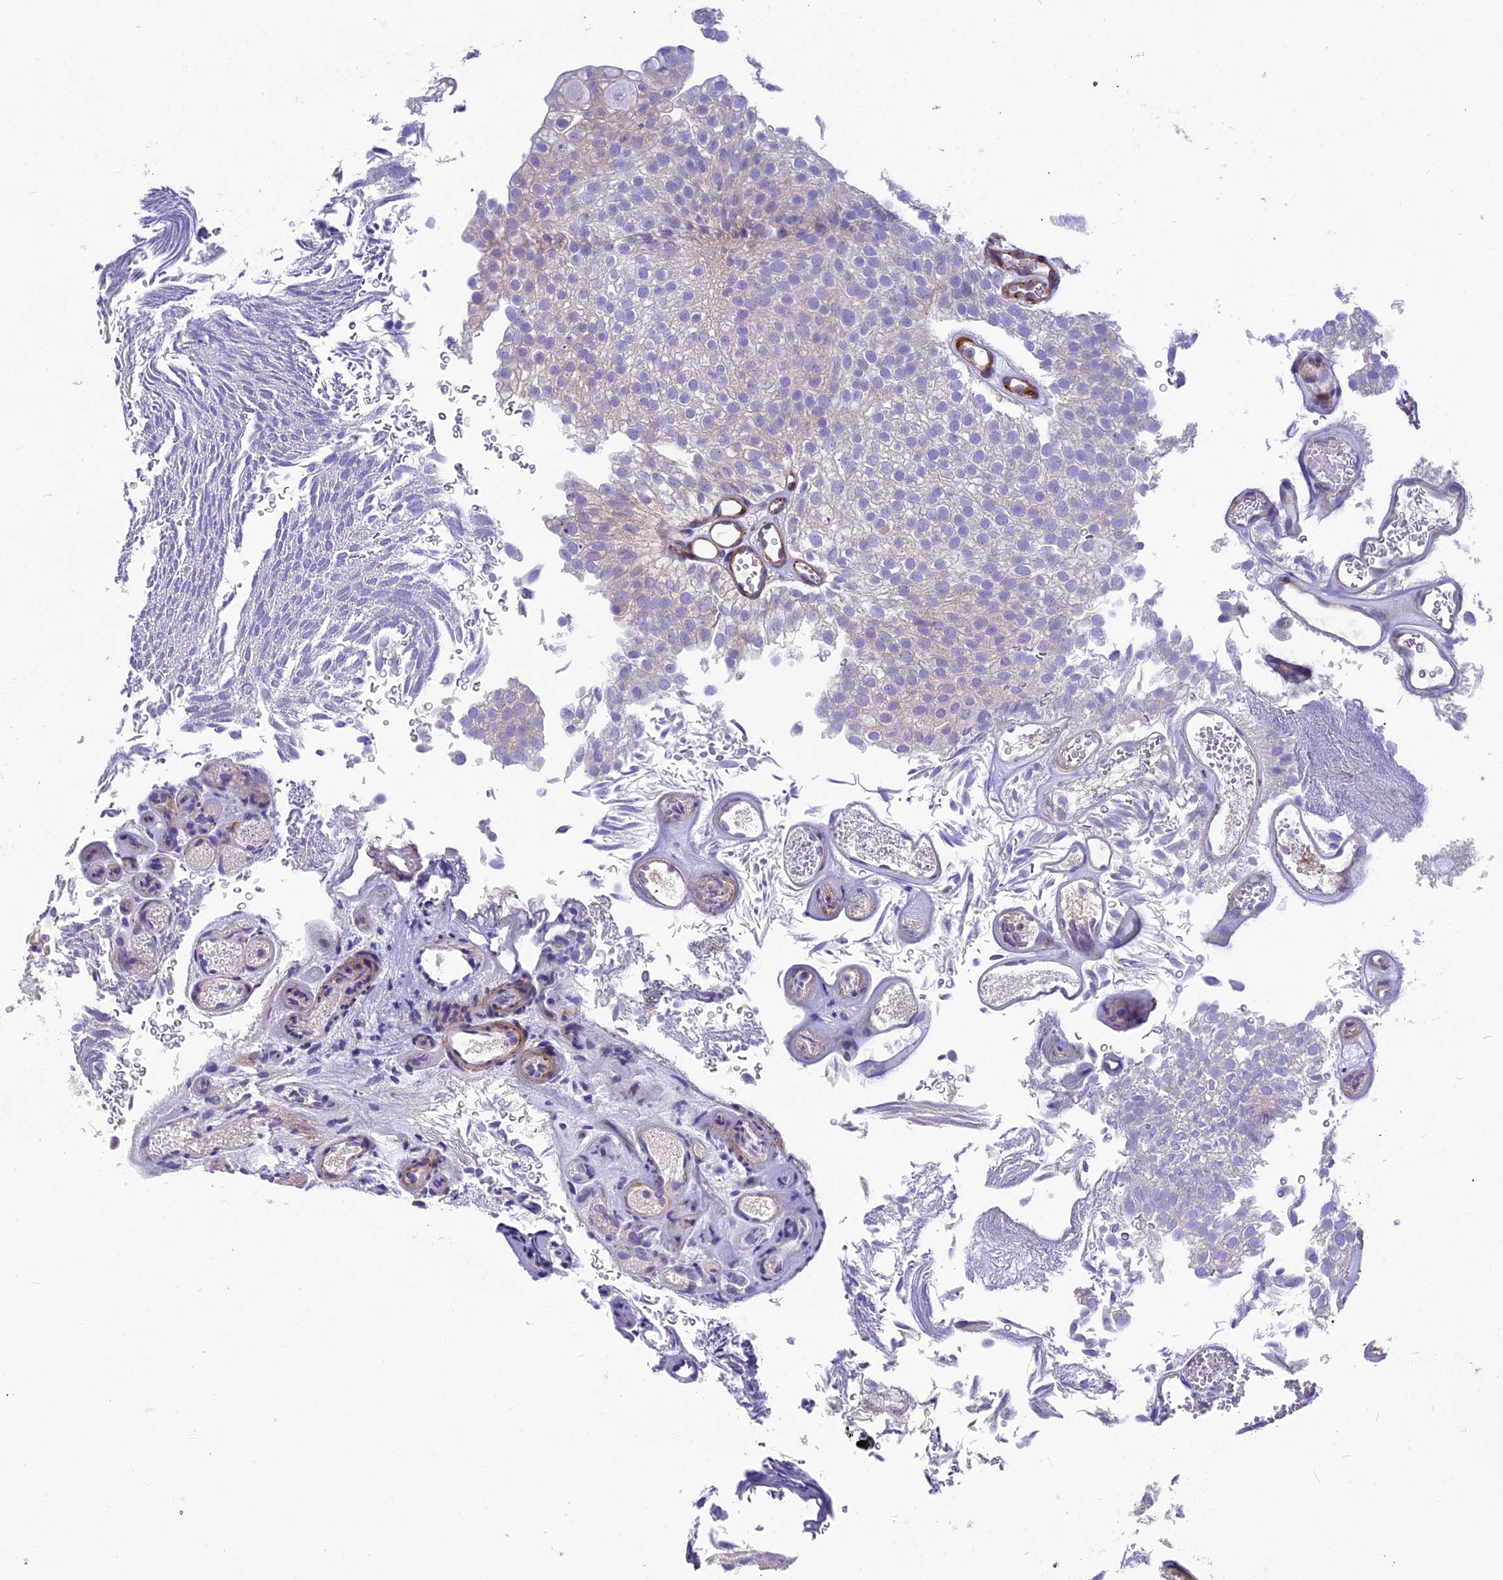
{"staining": {"intensity": "weak", "quantity": "<25%", "location": "cytoplasmic/membranous"}, "tissue": "urothelial cancer", "cell_type": "Tumor cells", "image_type": "cancer", "snomed": [{"axis": "morphology", "description": "Urothelial carcinoma, Low grade"}, {"axis": "topography", "description": "Urinary bladder"}], "caption": "Micrograph shows no significant protein staining in tumor cells of urothelial cancer.", "gene": "ANO3", "patient": {"sex": "male", "age": 78}}